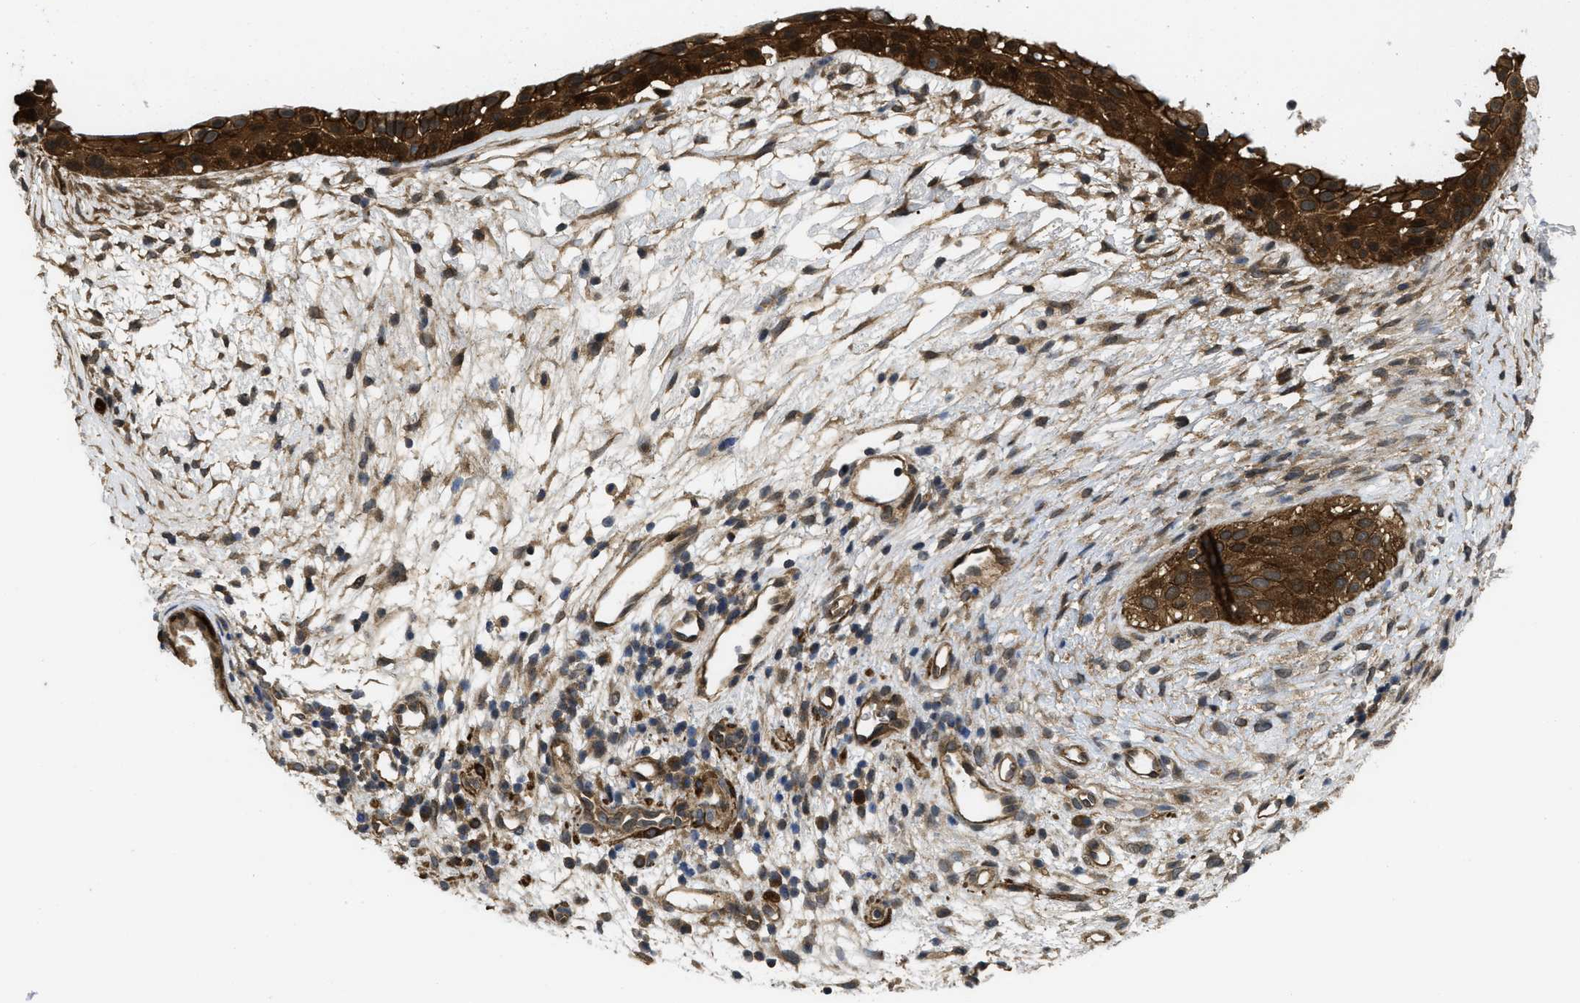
{"staining": {"intensity": "strong", "quantity": ">75%", "location": "cytoplasmic/membranous"}, "tissue": "nasopharynx", "cell_type": "Respiratory epithelial cells", "image_type": "normal", "snomed": [{"axis": "morphology", "description": "Normal tissue, NOS"}, {"axis": "topography", "description": "Nasopharynx"}], "caption": "Approximately >75% of respiratory epithelial cells in normal human nasopharynx display strong cytoplasmic/membranous protein positivity as visualized by brown immunohistochemical staining.", "gene": "FZD6", "patient": {"sex": "male", "age": 22}}